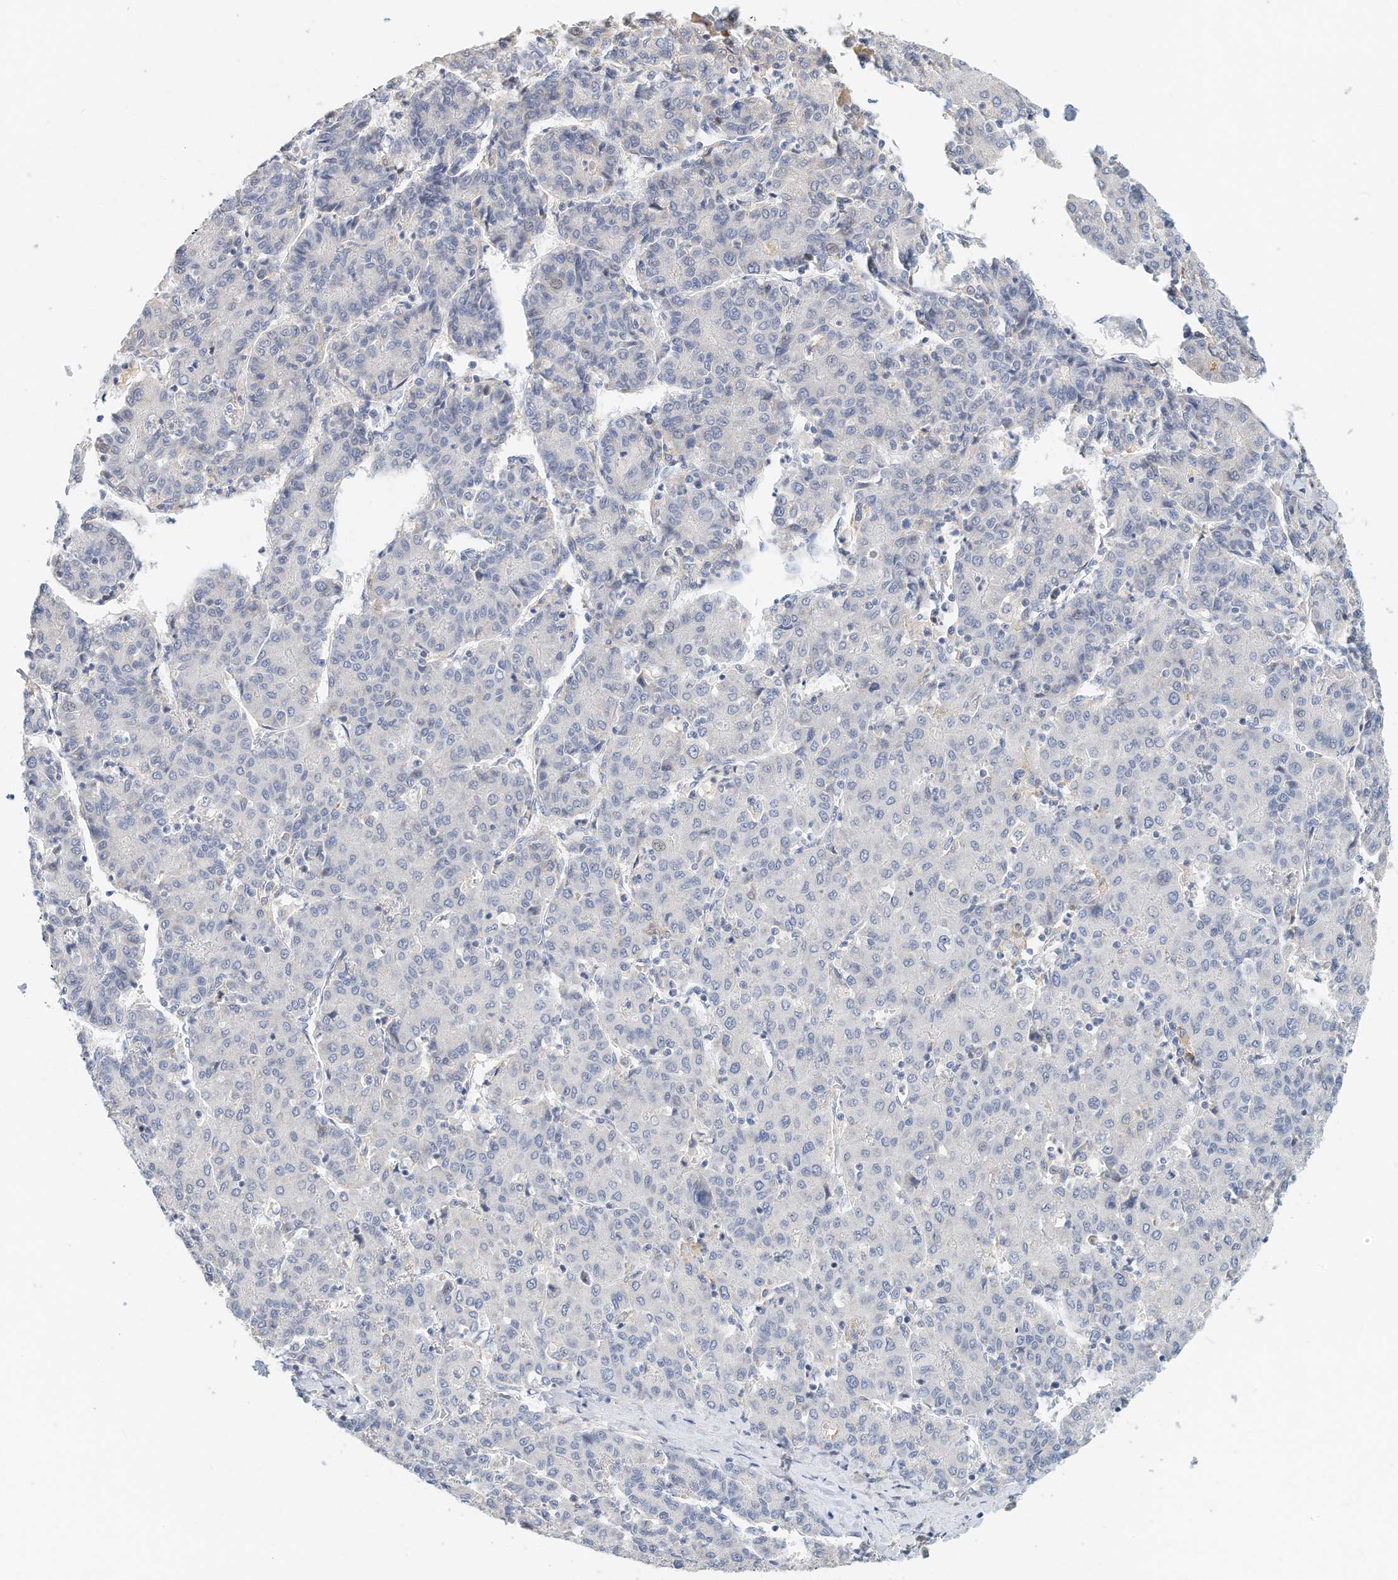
{"staining": {"intensity": "negative", "quantity": "none", "location": "none"}, "tissue": "liver cancer", "cell_type": "Tumor cells", "image_type": "cancer", "snomed": [{"axis": "morphology", "description": "Carcinoma, Hepatocellular, NOS"}, {"axis": "topography", "description": "Liver"}], "caption": "This micrograph is of hepatocellular carcinoma (liver) stained with immunohistochemistry (IHC) to label a protein in brown with the nuclei are counter-stained blue. There is no expression in tumor cells.", "gene": "MICAL1", "patient": {"sex": "male", "age": 65}}